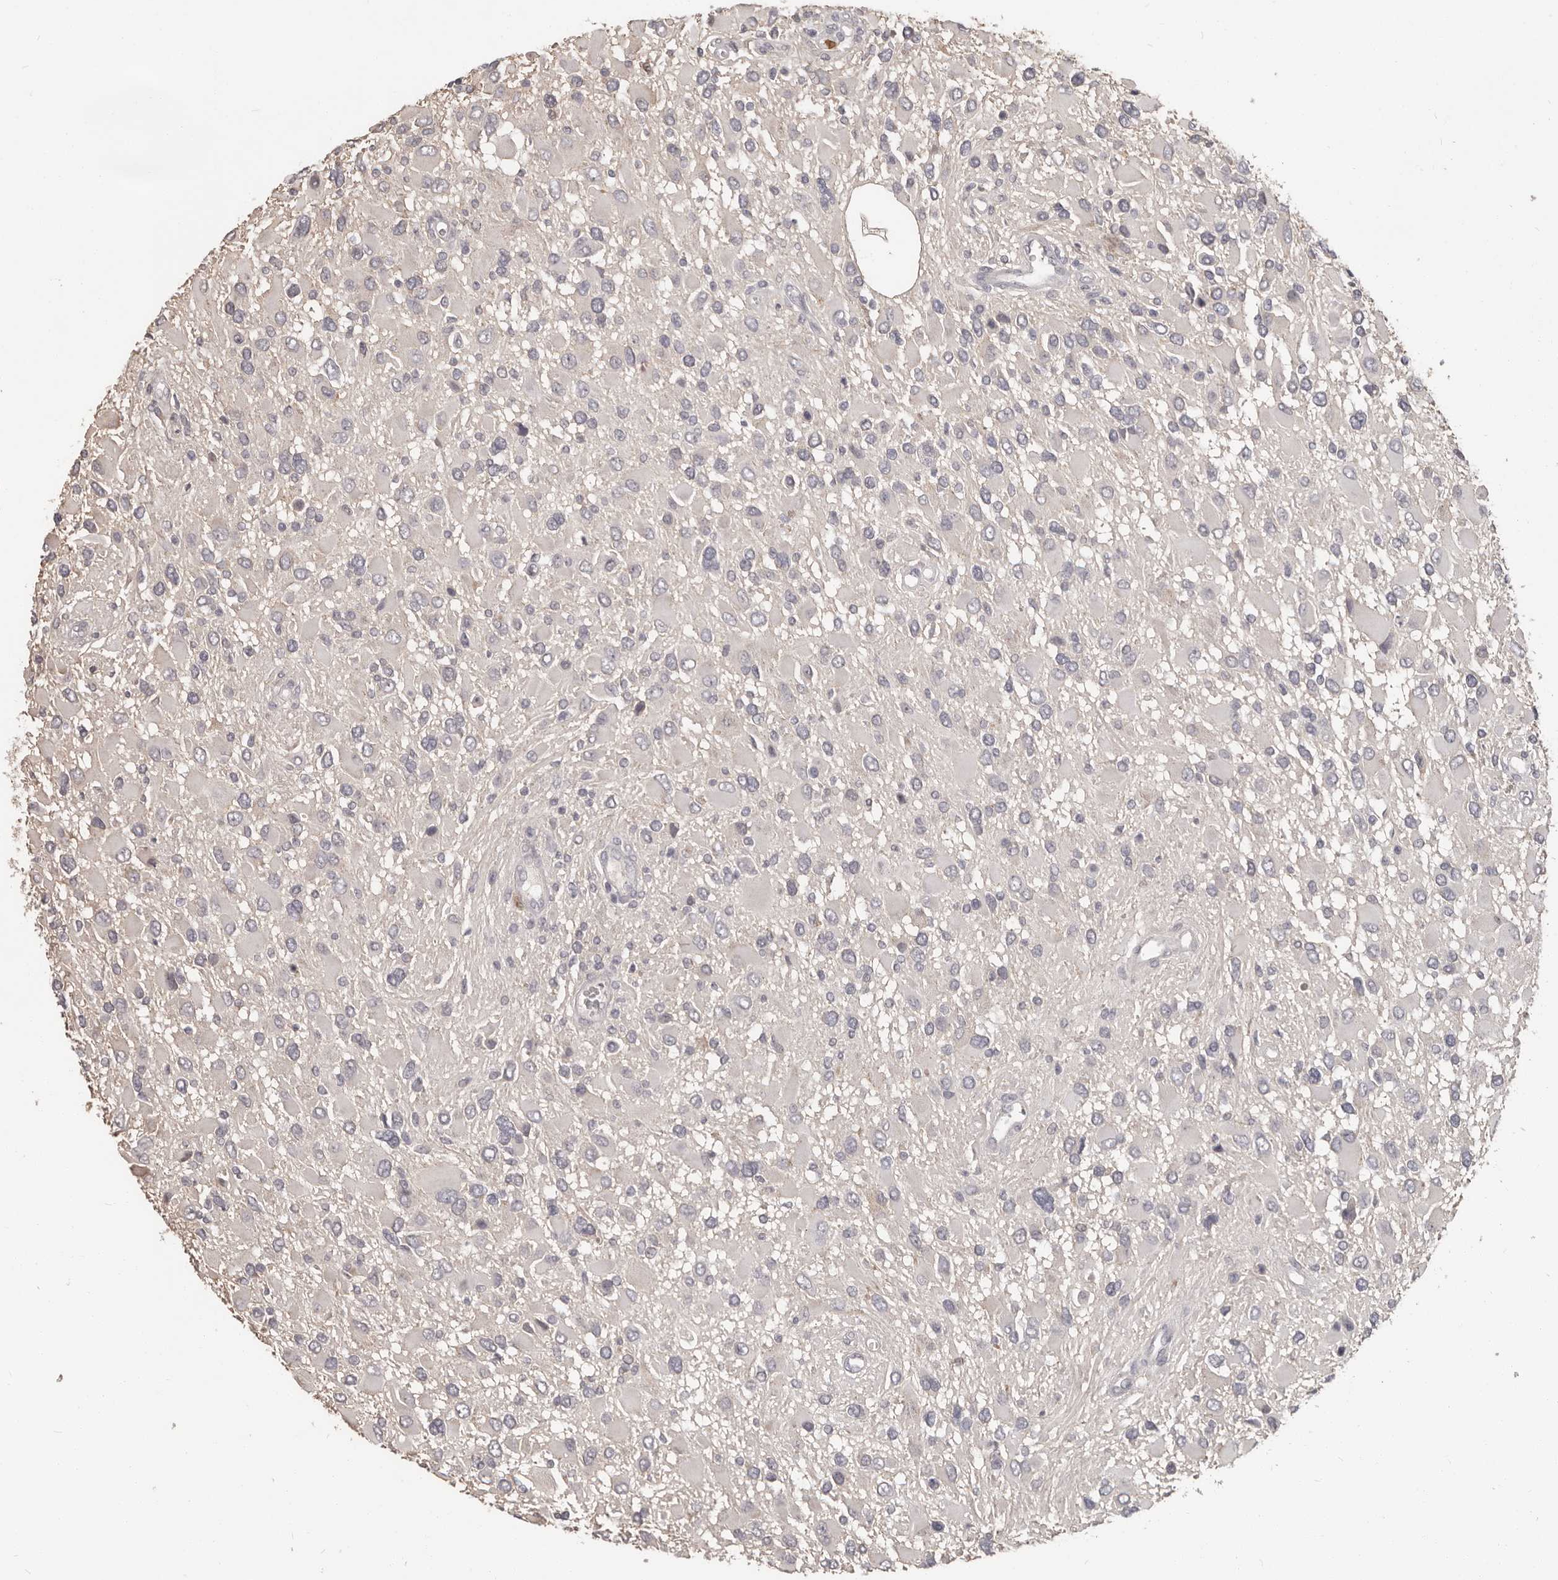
{"staining": {"intensity": "negative", "quantity": "none", "location": "none"}, "tissue": "glioma", "cell_type": "Tumor cells", "image_type": "cancer", "snomed": [{"axis": "morphology", "description": "Glioma, malignant, High grade"}, {"axis": "topography", "description": "Brain"}], "caption": "Image shows no protein positivity in tumor cells of malignant high-grade glioma tissue. (IHC, brightfield microscopy, high magnification).", "gene": "GPR157", "patient": {"sex": "male", "age": 53}}